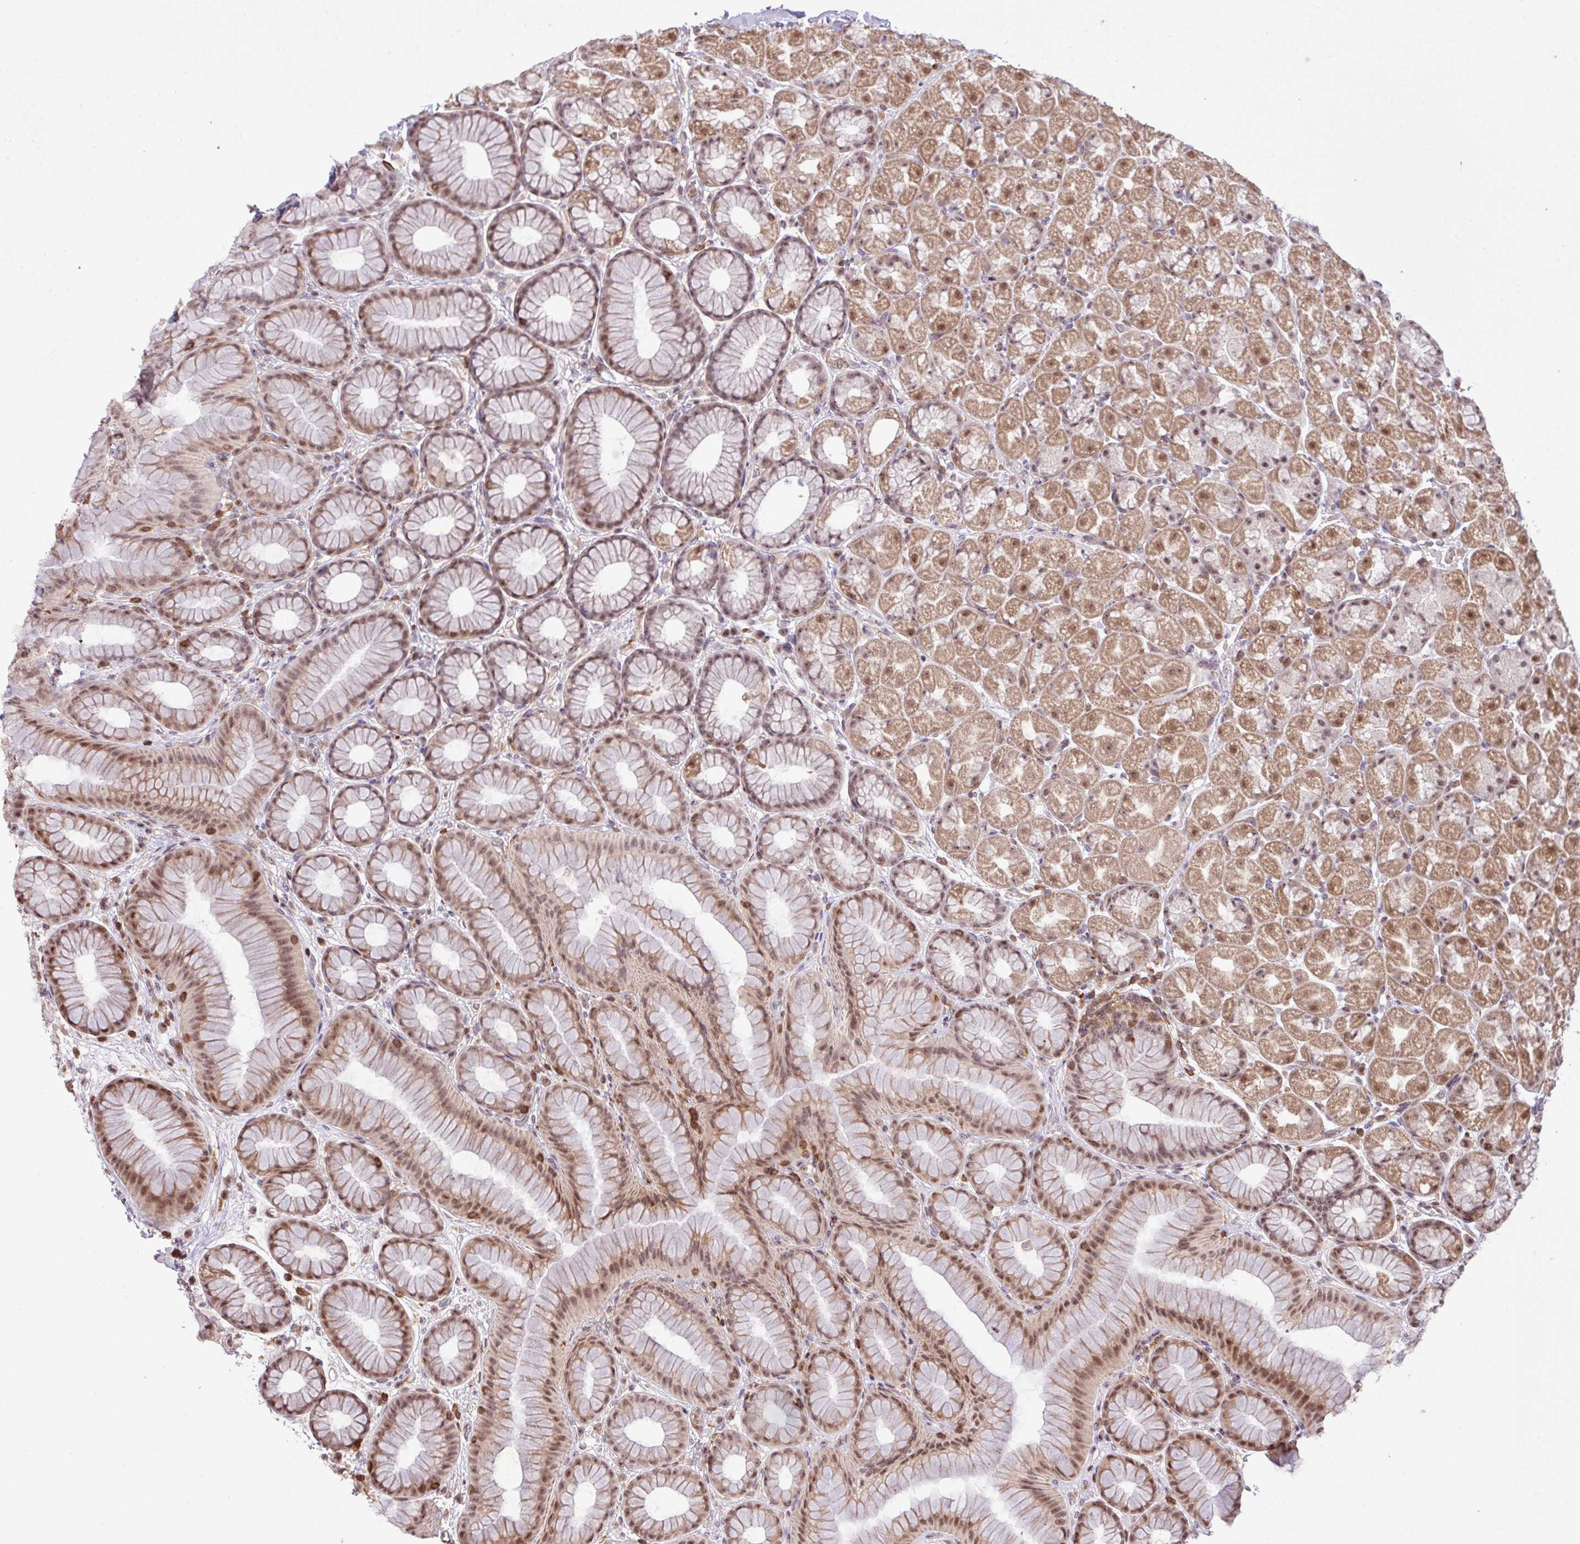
{"staining": {"intensity": "moderate", "quantity": ">75%", "location": "cytoplasmic/membranous,nuclear"}, "tissue": "stomach", "cell_type": "Glandular cells", "image_type": "normal", "snomed": [{"axis": "morphology", "description": "Normal tissue, NOS"}, {"axis": "topography", "description": "Stomach, lower"}], "caption": "Immunohistochemical staining of unremarkable human stomach exhibits medium levels of moderate cytoplasmic/membranous,nuclear staining in about >75% of glandular cells.", "gene": "GON7", "patient": {"sex": "male", "age": 67}}